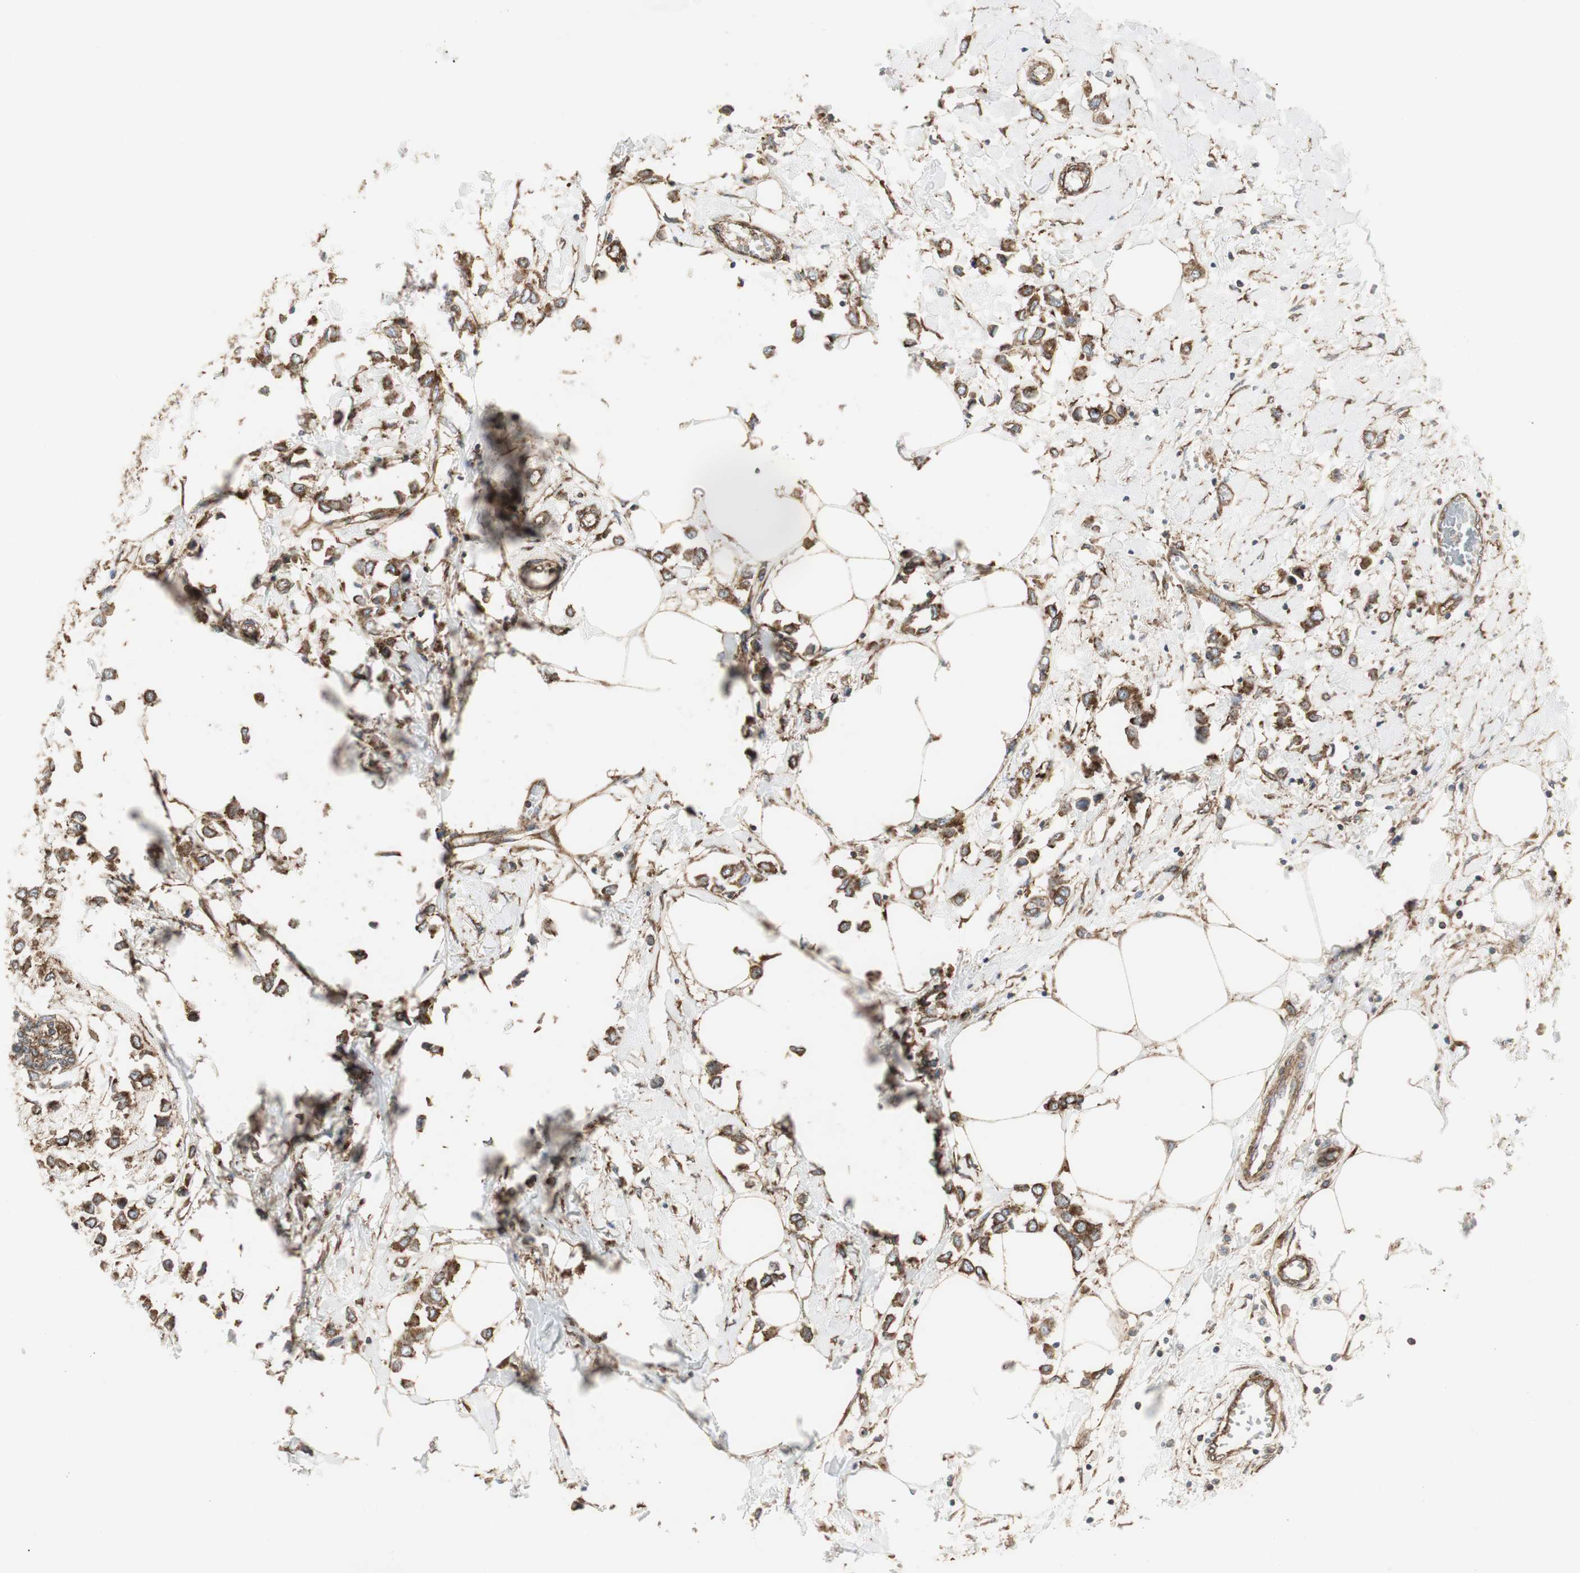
{"staining": {"intensity": "strong", "quantity": ">75%", "location": "cytoplasmic/membranous"}, "tissue": "breast cancer", "cell_type": "Tumor cells", "image_type": "cancer", "snomed": [{"axis": "morphology", "description": "Lobular carcinoma"}, {"axis": "topography", "description": "Breast"}], "caption": "The histopathology image shows staining of breast cancer (lobular carcinoma), revealing strong cytoplasmic/membranous protein positivity (brown color) within tumor cells.", "gene": "H6PD", "patient": {"sex": "female", "age": 51}}